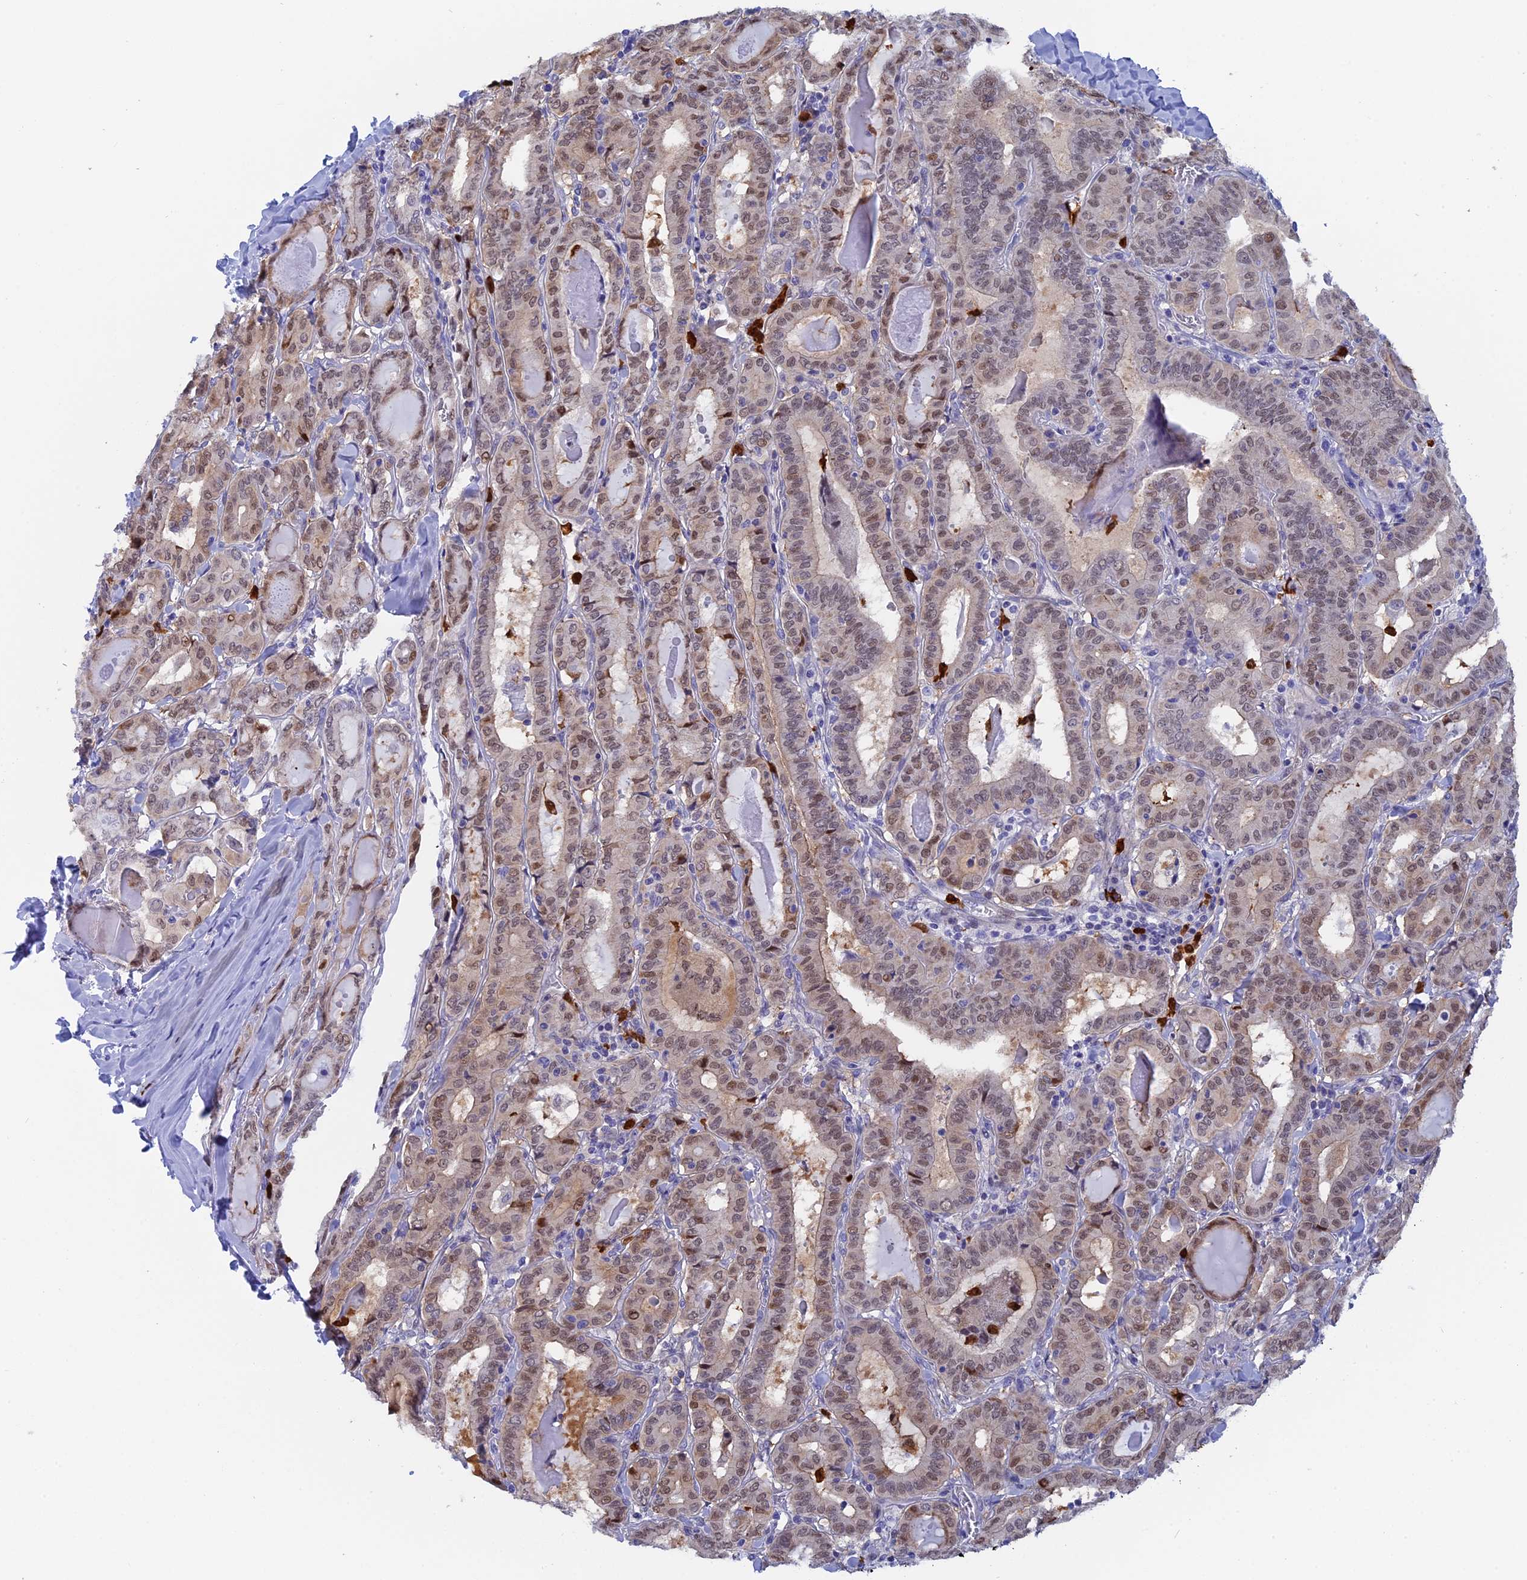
{"staining": {"intensity": "weak", "quantity": "25%-75%", "location": "cytoplasmic/membranous,nuclear"}, "tissue": "thyroid cancer", "cell_type": "Tumor cells", "image_type": "cancer", "snomed": [{"axis": "morphology", "description": "Papillary adenocarcinoma, NOS"}, {"axis": "topography", "description": "Thyroid gland"}], "caption": "Immunohistochemical staining of thyroid cancer (papillary adenocarcinoma) shows low levels of weak cytoplasmic/membranous and nuclear protein expression in approximately 25%-75% of tumor cells. (IHC, brightfield microscopy, high magnification).", "gene": "SLC26A1", "patient": {"sex": "female", "age": 72}}